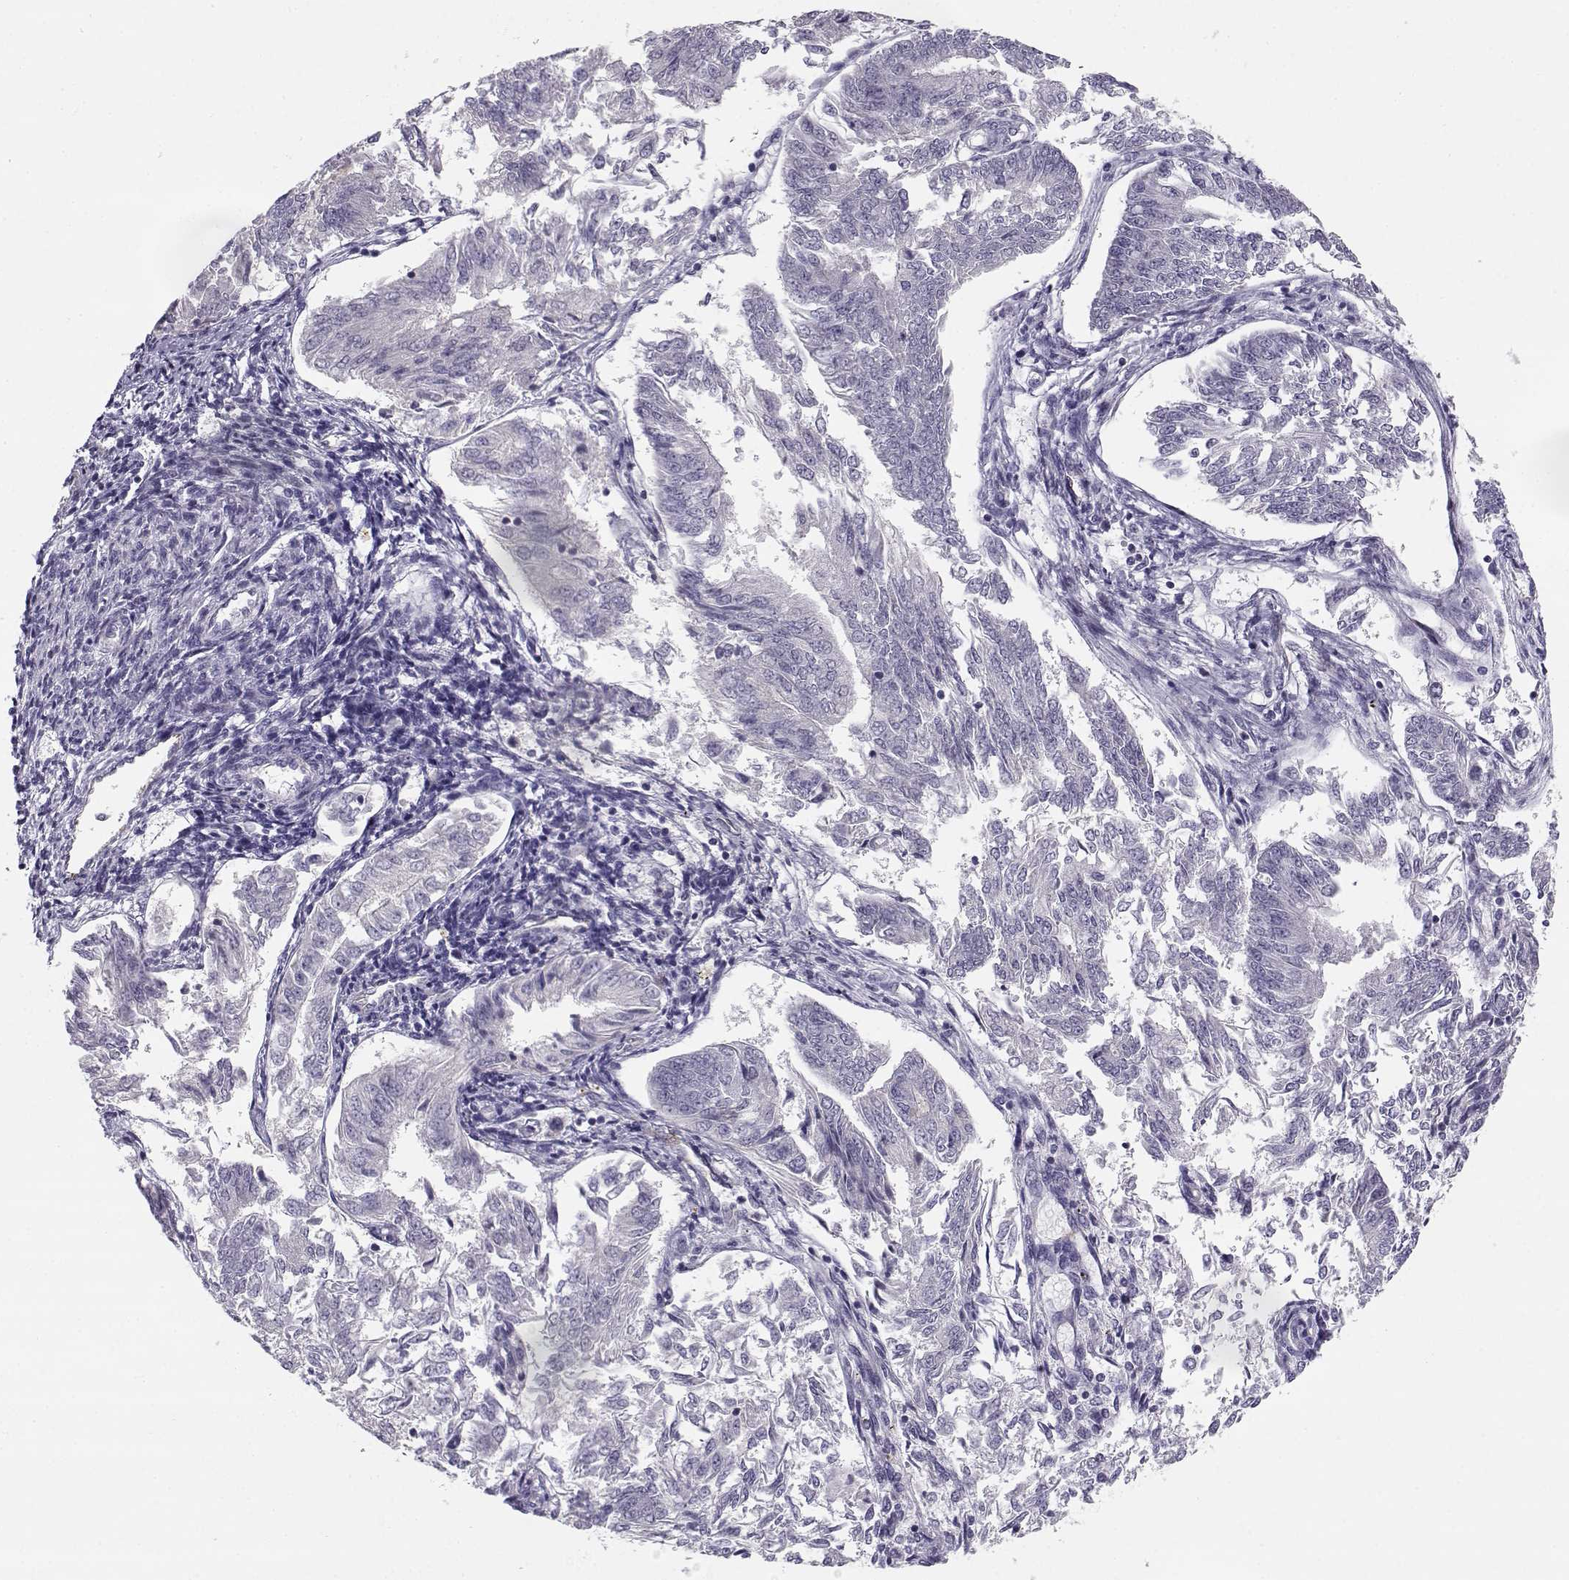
{"staining": {"intensity": "negative", "quantity": "none", "location": "none"}, "tissue": "endometrial cancer", "cell_type": "Tumor cells", "image_type": "cancer", "snomed": [{"axis": "morphology", "description": "Adenocarcinoma, NOS"}, {"axis": "topography", "description": "Endometrium"}], "caption": "A micrograph of endometrial adenocarcinoma stained for a protein exhibits no brown staining in tumor cells.", "gene": "DDX25", "patient": {"sex": "female", "age": 58}}